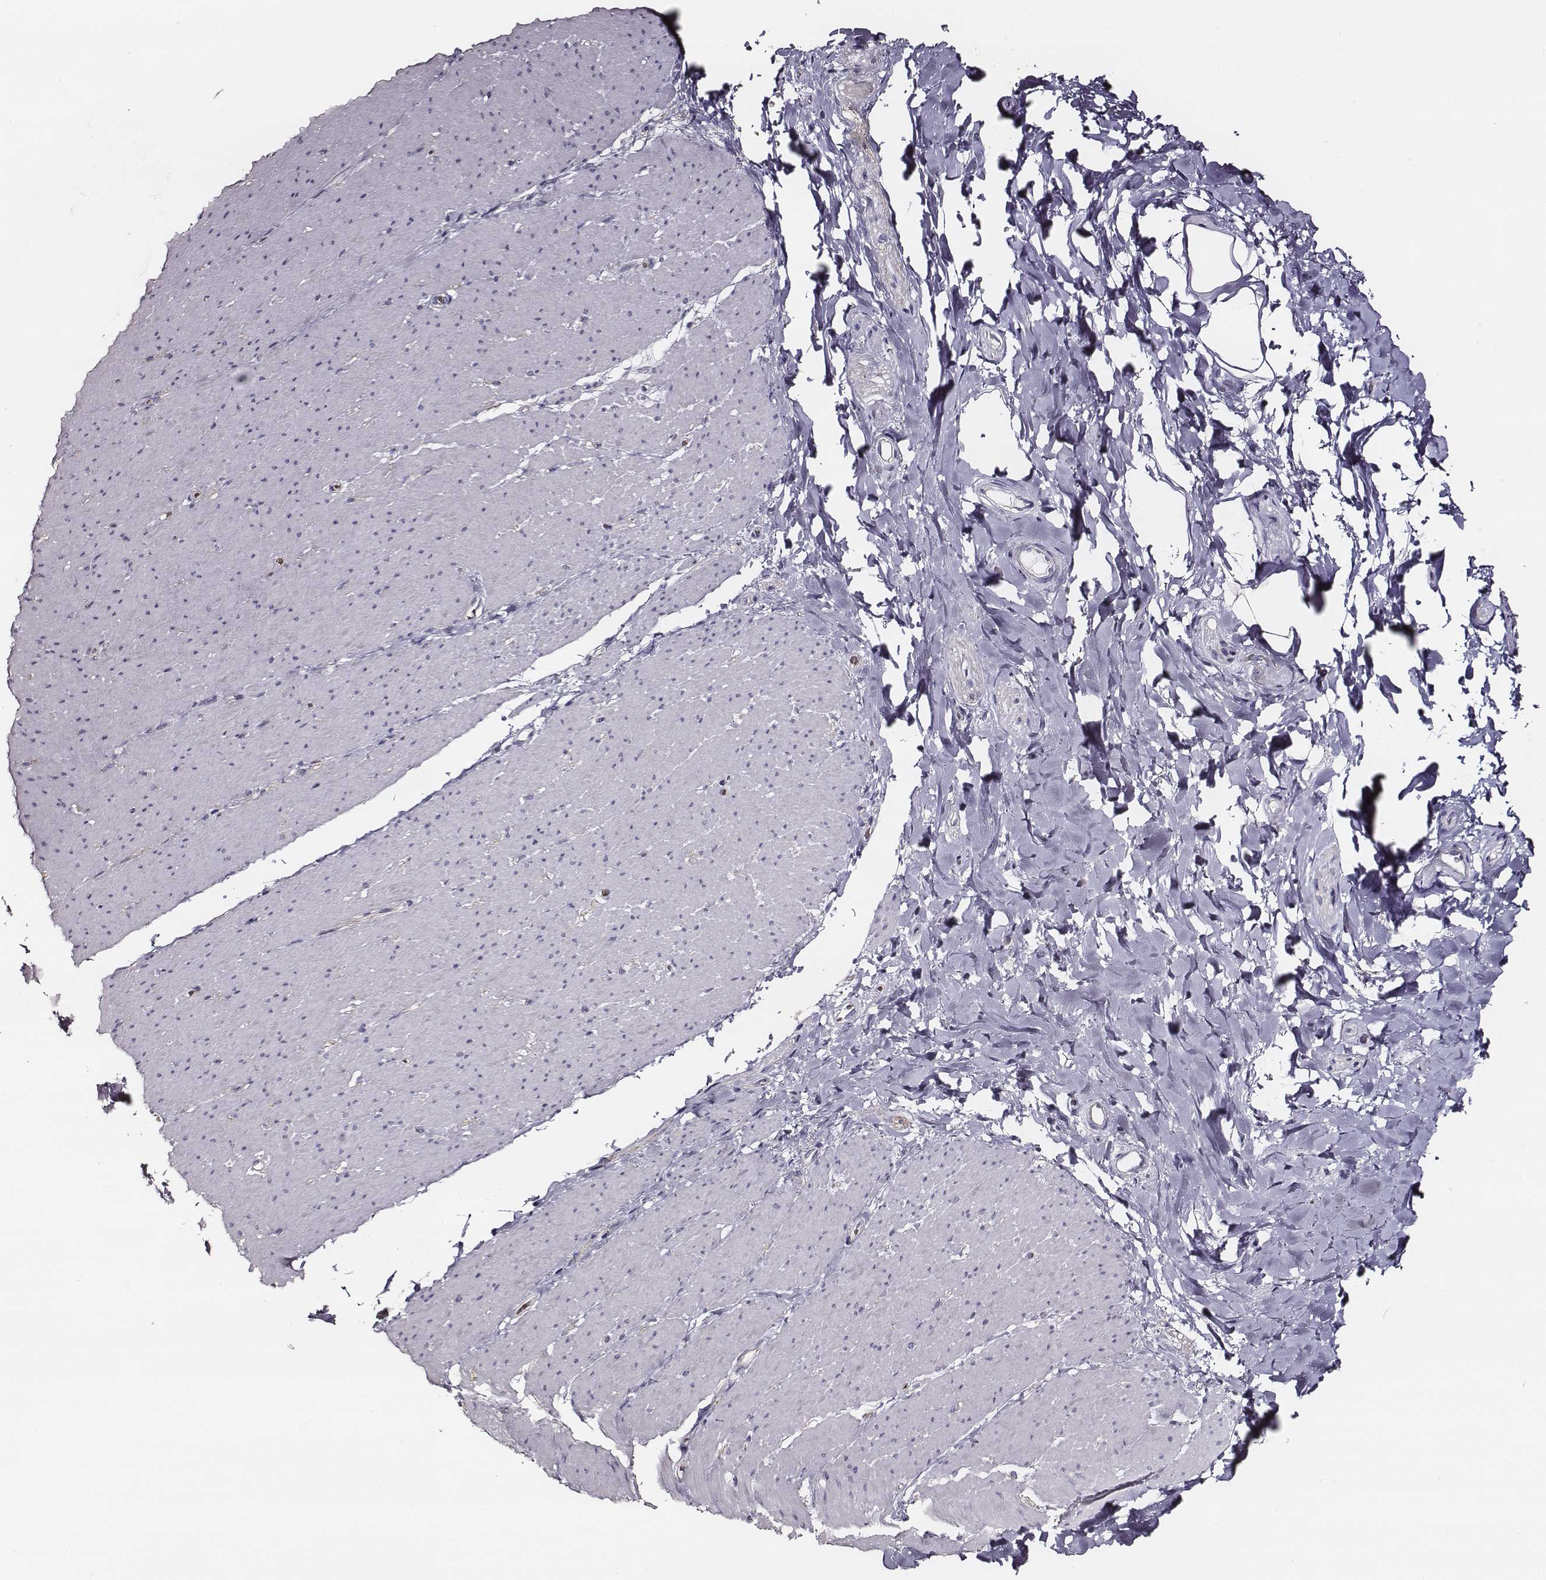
{"staining": {"intensity": "negative", "quantity": "none", "location": "none"}, "tissue": "smooth muscle", "cell_type": "Smooth muscle cells", "image_type": "normal", "snomed": [{"axis": "morphology", "description": "Normal tissue, NOS"}, {"axis": "topography", "description": "Smooth muscle"}, {"axis": "topography", "description": "Rectum"}], "caption": "Smooth muscle stained for a protein using IHC demonstrates no expression smooth muscle cells.", "gene": "AADAT", "patient": {"sex": "male", "age": 53}}